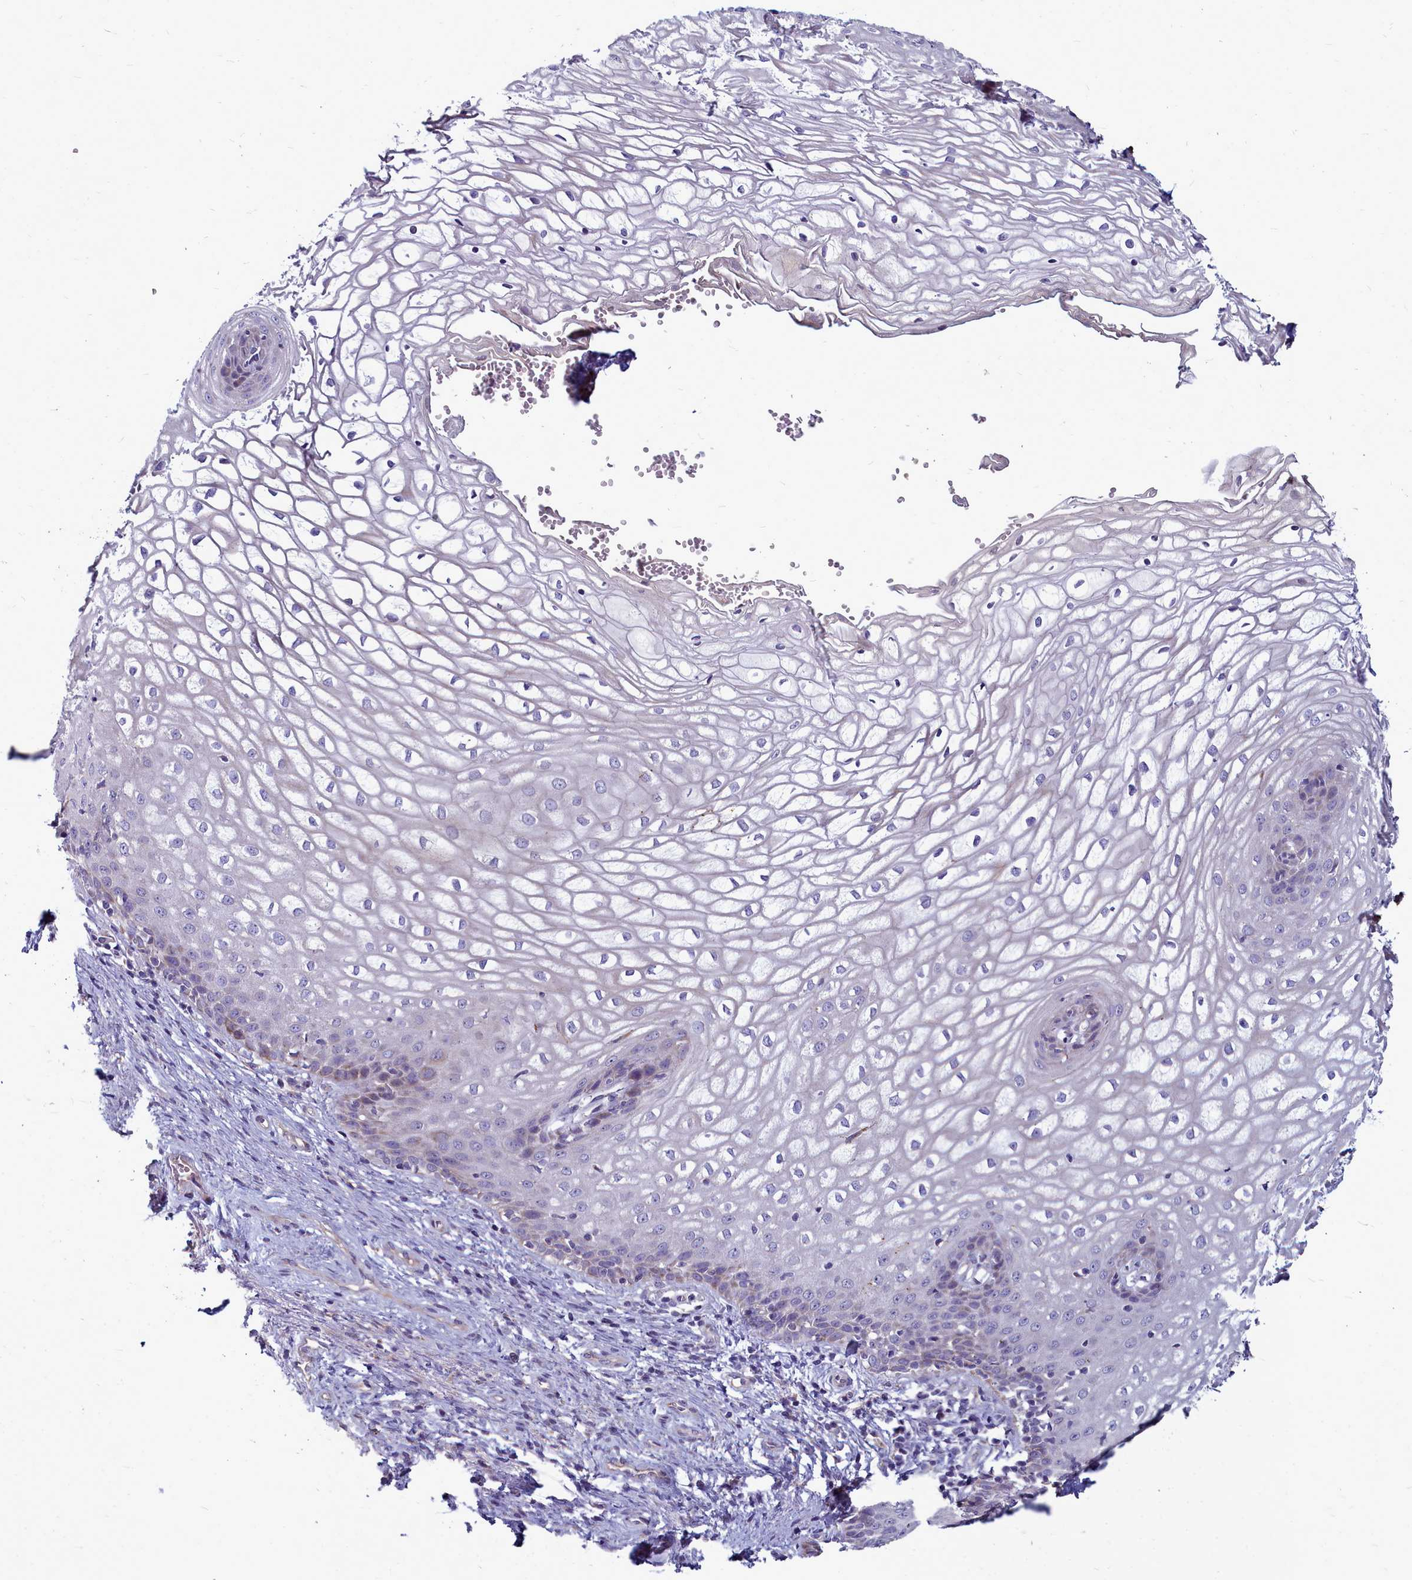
{"staining": {"intensity": "negative", "quantity": "none", "location": "none"}, "tissue": "vagina", "cell_type": "Squamous epithelial cells", "image_type": "normal", "snomed": [{"axis": "morphology", "description": "Normal tissue, NOS"}, {"axis": "topography", "description": "Vagina"}], "caption": "An IHC image of normal vagina is shown. There is no staining in squamous epithelial cells of vagina.", "gene": "SMPD4", "patient": {"sex": "female", "age": 34}}